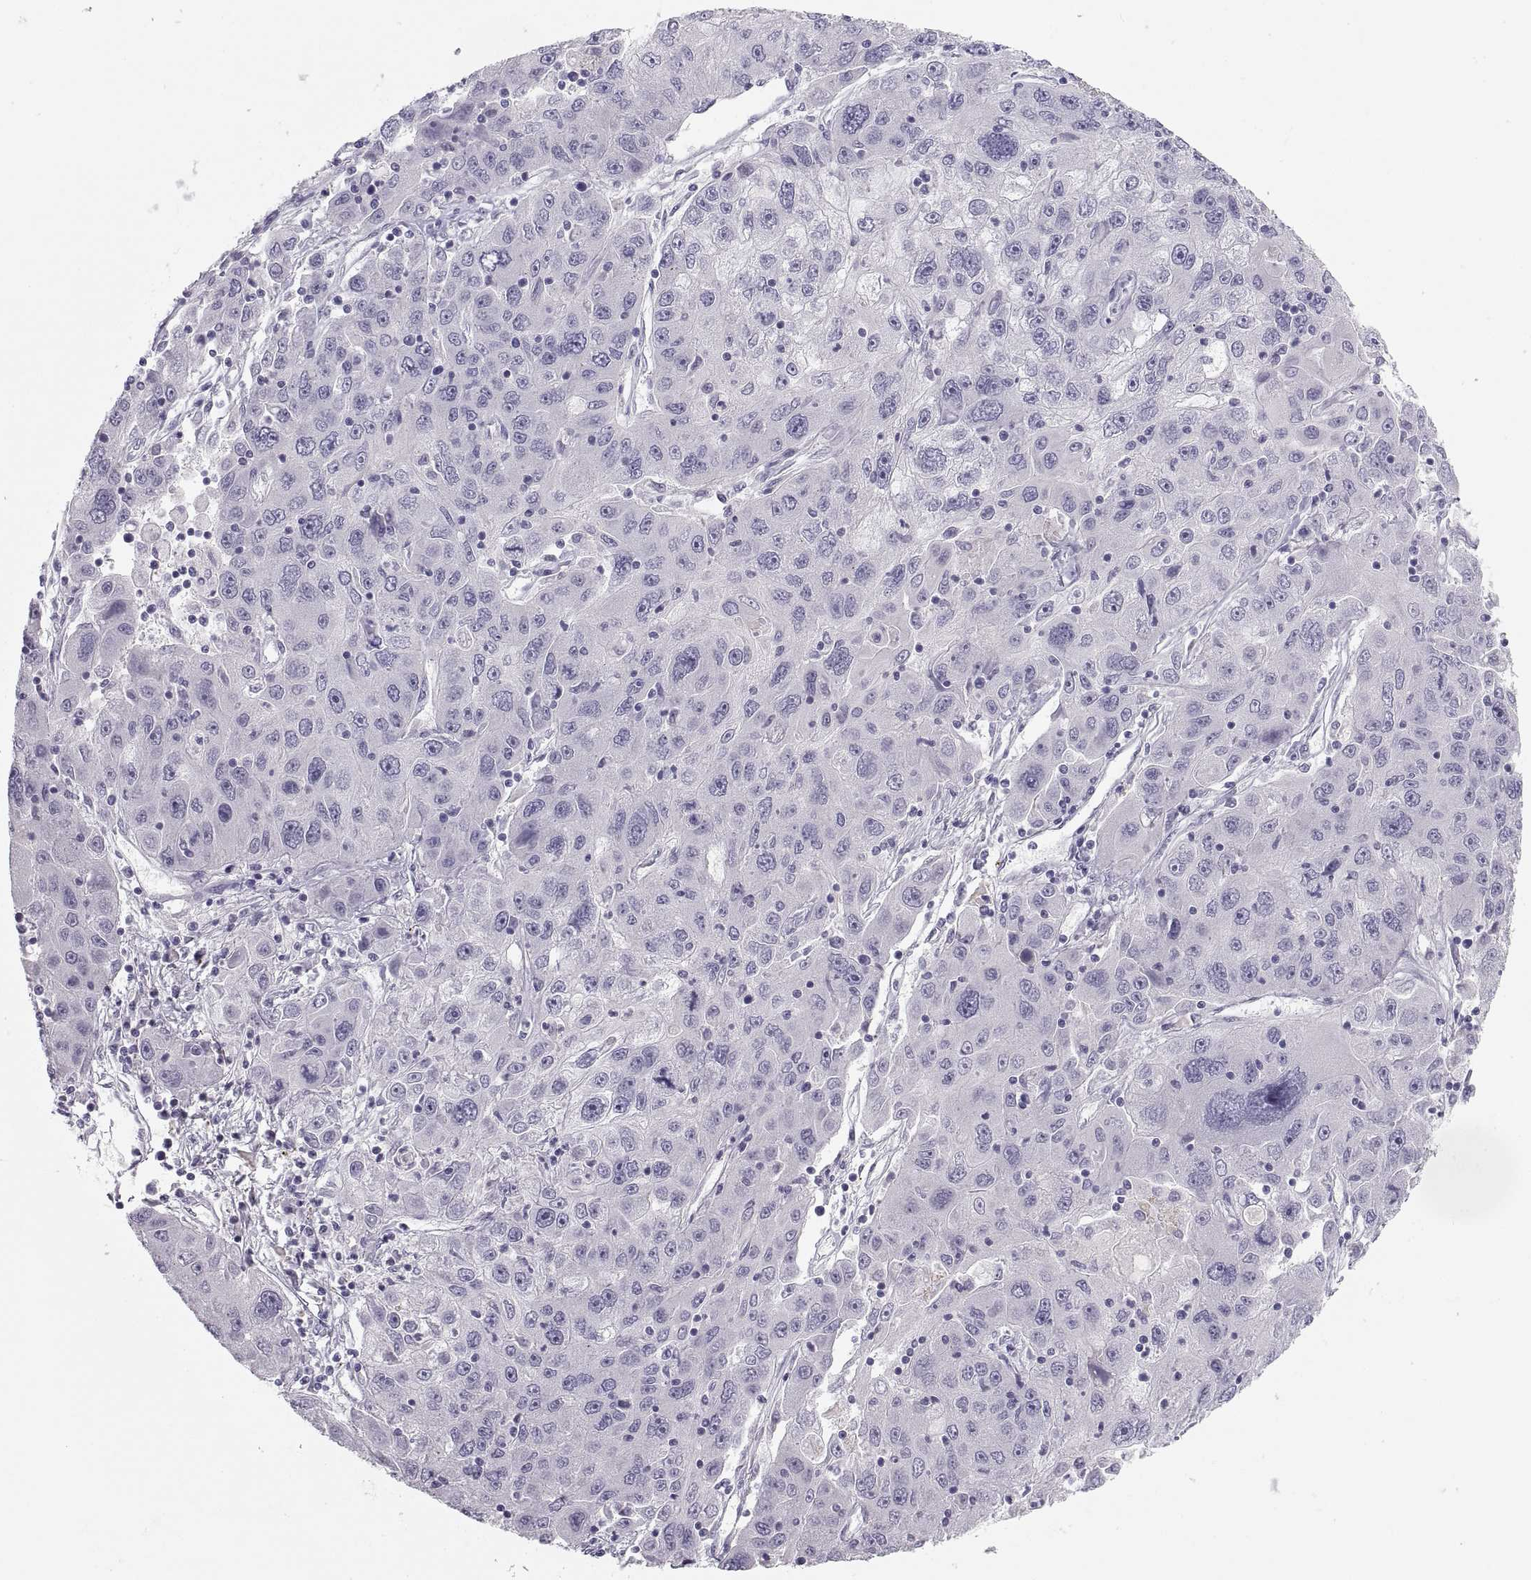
{"staining": {"intensity": "negative", "quantity": "none", "location": "none"}, "tissue": "stomach cancer", "cell_type": "Tumor cells", "image_type": "cancer", "snomed": [{"axis": "morphology", "description": "Adenocarcinoma, NOS"}, {"axis": "topography", "description": "Stomach"}], "caption": "Human adenocarcinoma (stomach) stained for a protein using IHC exhibits no staining in tumor cells.", "gene": "MAGEB2", "patient": {"sex": "male", "age": 56}}